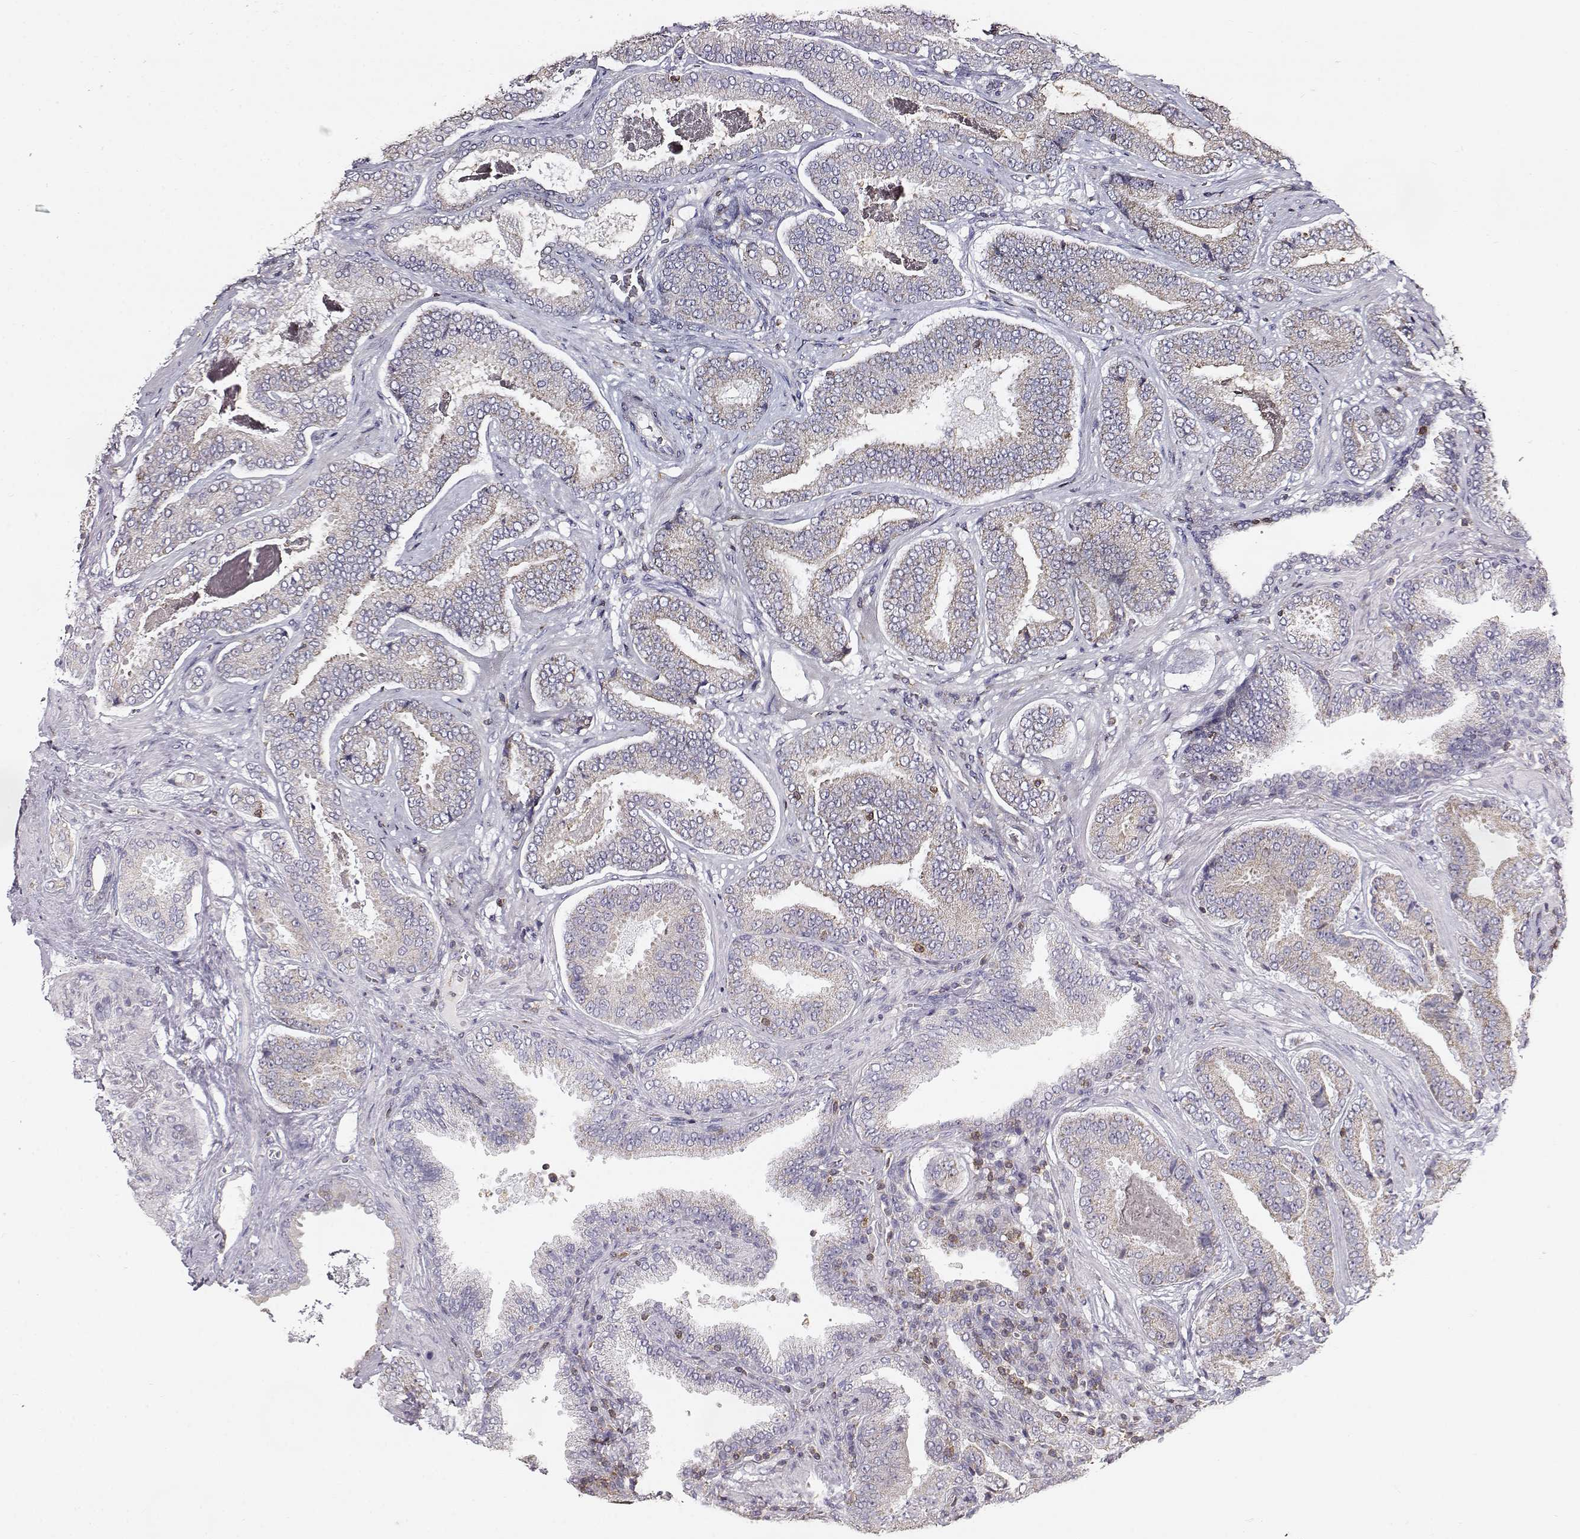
{"staining": {"intensity": "weak", "quantity": ">75%", "location": "cytoplasmic/membranous"}, "tissue": "prostate cancer", "cell_type": "Tumor cells", "image_type": "cancer", "snomed": [{"axis": "morphology", "description": "Adenocarcinoma, NOS"}, {"axis": "topography", "description": "Prostate"}], "caption": "Immunohistochemical staining of human adenocarcinoma (prostate) reveals low levels of weak cytoplasmic/membranous protein staining in about >75% of tumor cells.", "gene": "GRAP2", "patient": {"sex": "male", "age": 64}}